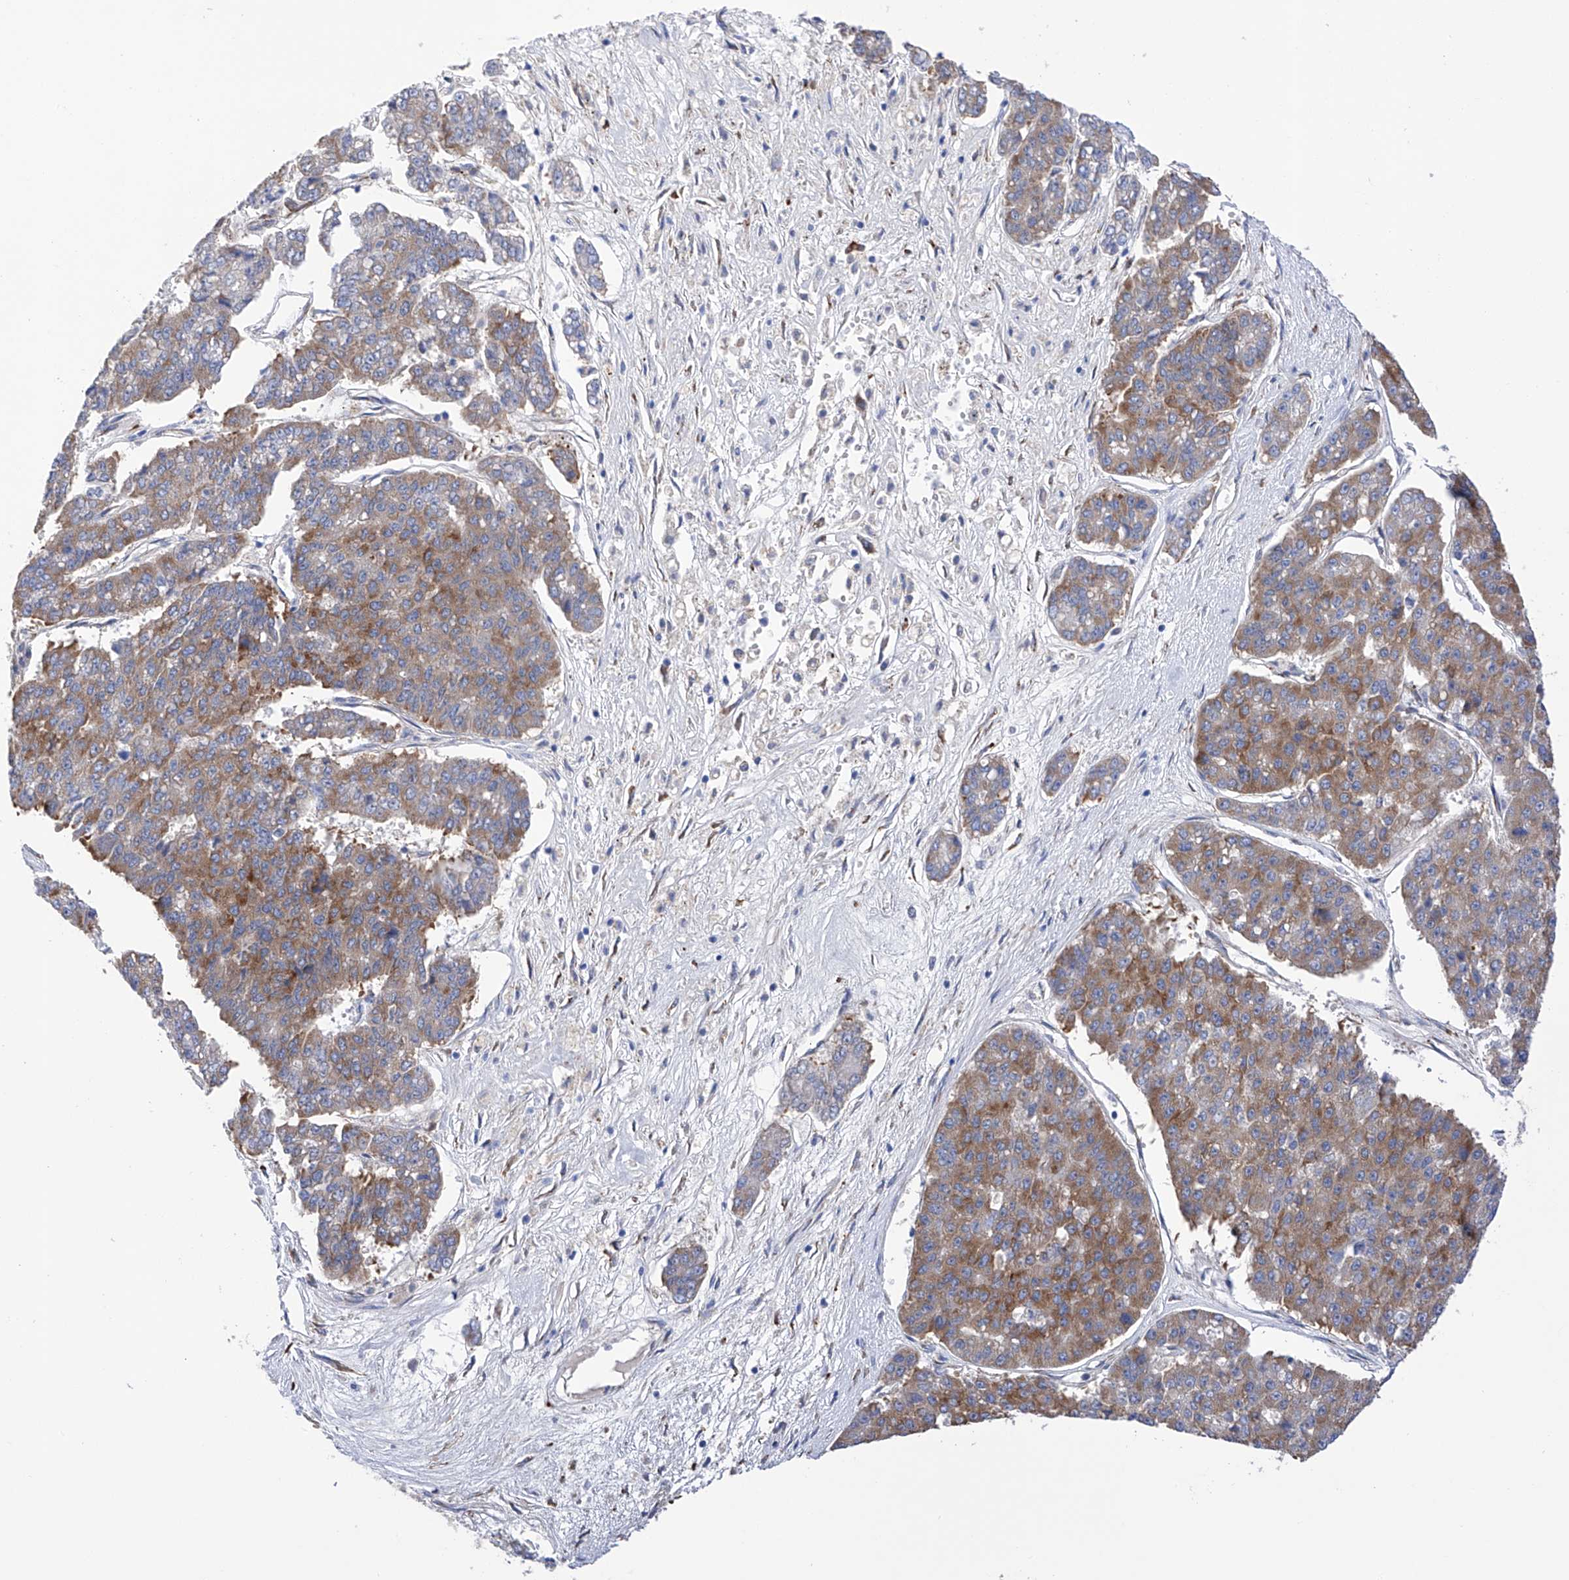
{"staining": {"intensity": "moderate", "quantity": ">75%", "location": "cytoplasmic/membranous"}, "tissue": "pancreatic cancer", "cell_type": "Tumor cells", "image_type": "cancer", "snomed": [{"axis": "morphology", "description": "Adenocarcinoma, NOS"}, {"axis": "topography", "description": "Pancreas"}], "caption": "Human adenocarcinoma (pancreatic) stained with a brown dye reveals moderate cytoplasmic/membranous positive staining in about >75% of tumor cells.", "gene": "PDIA5", "patient": {"sex": "male", "age": 50}}